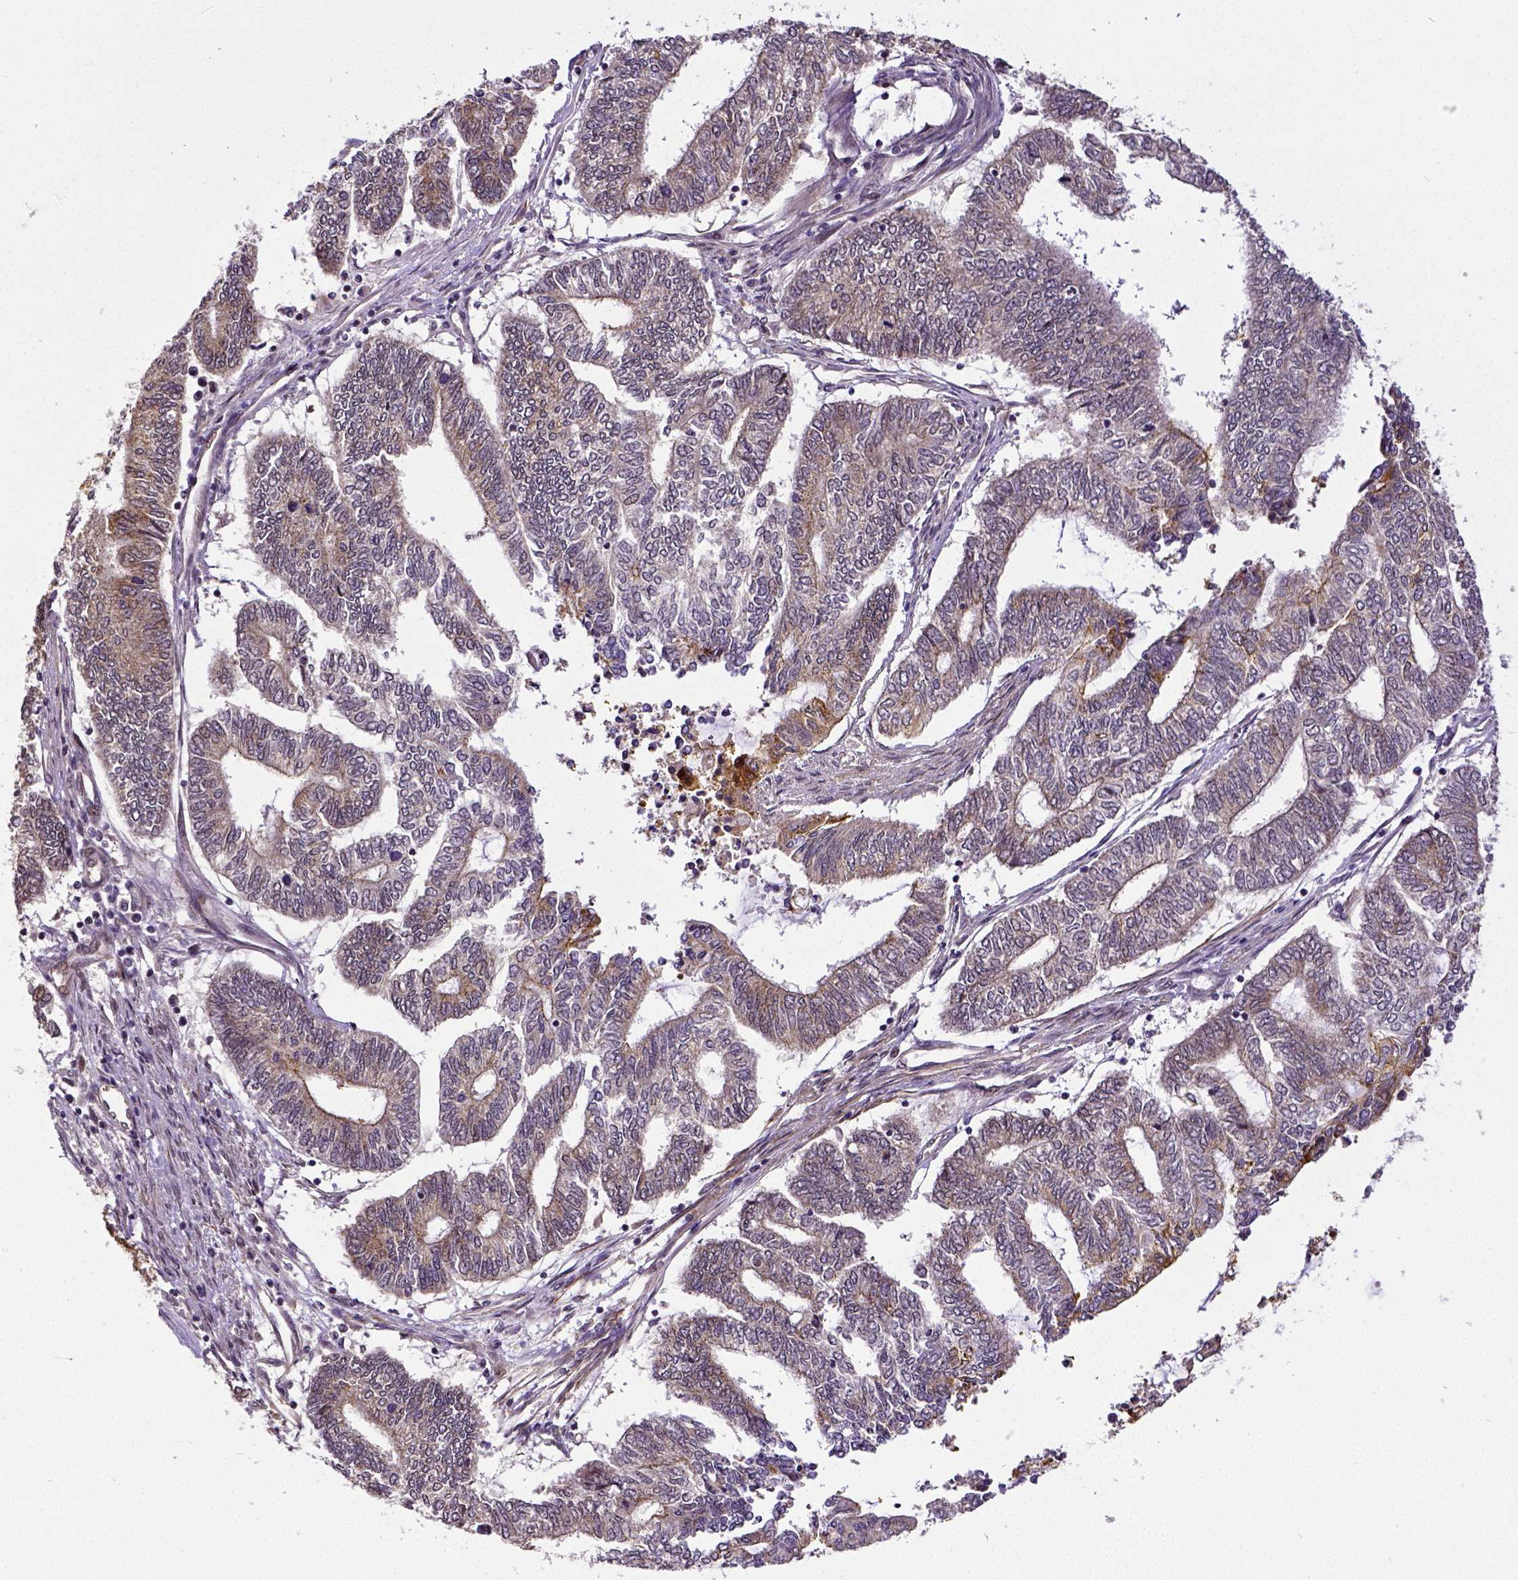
{"staining": {"intensity": "moderate", "quantity": "25%-75%", "location": "cytoplasmic/membranous"}, "tissue": "endometrial cancer", "cell_type": "Tumor cells", "image_type": "cancer", "snomed": [{"axis": "morphology", "description": "Adenocarcinoma, NOS"}, {"axis": "topography", "description": "Uterus"}, {"axis": "topography", "description": "Endometrium"}], "caption": "Brown immunohistochemical staining in endometrial cancer (adenocarcinoma) shows moderate cytoplasmic/membranous expression in approximately 25%-75% of tumor cells.", "gene": "DICER1", "patient": {"sex": "female", "age": 70}}